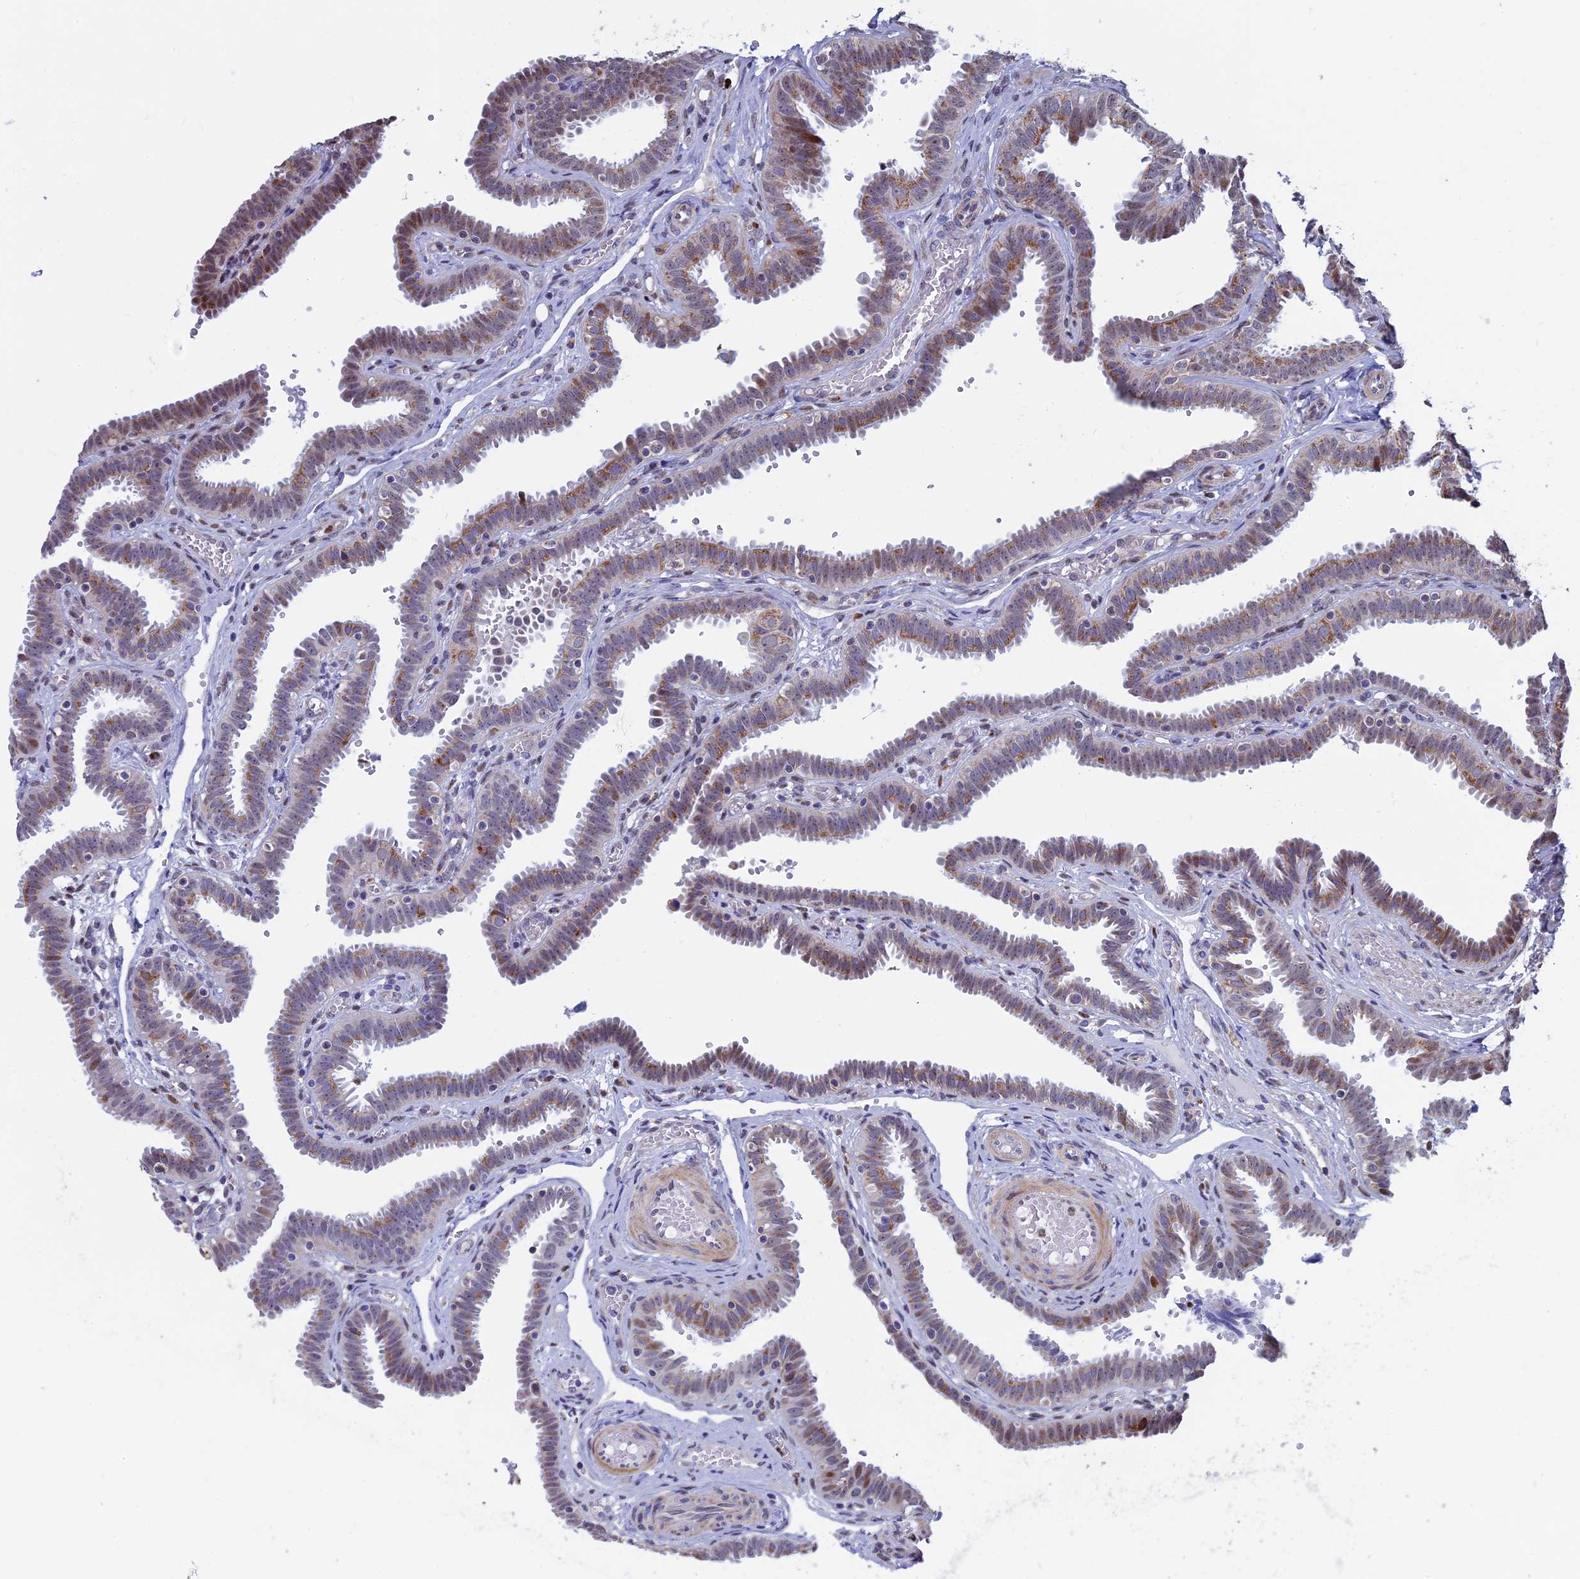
{"staining": {"intensity": "moderate", "quantity": "<25%", "location": "cytoplasmic/membranous,nuclear"}, "tissue": "fallopian tube", "cell_type": "Glandular cells", "image_type": "normal", "snomed": [{"axis": "morphology", "description": "Normal tissue, NOS"}, {"axis": "topography", "description": "Fallopian tube"}], "caption": "Fallopian tube stained with IHC reveals moderate cytoplasmic/membranous,nuclear staining in approximately <25% of glandular cells.", "gene": "ACSS1", "patient": {"sex": "female", "age": 37}}